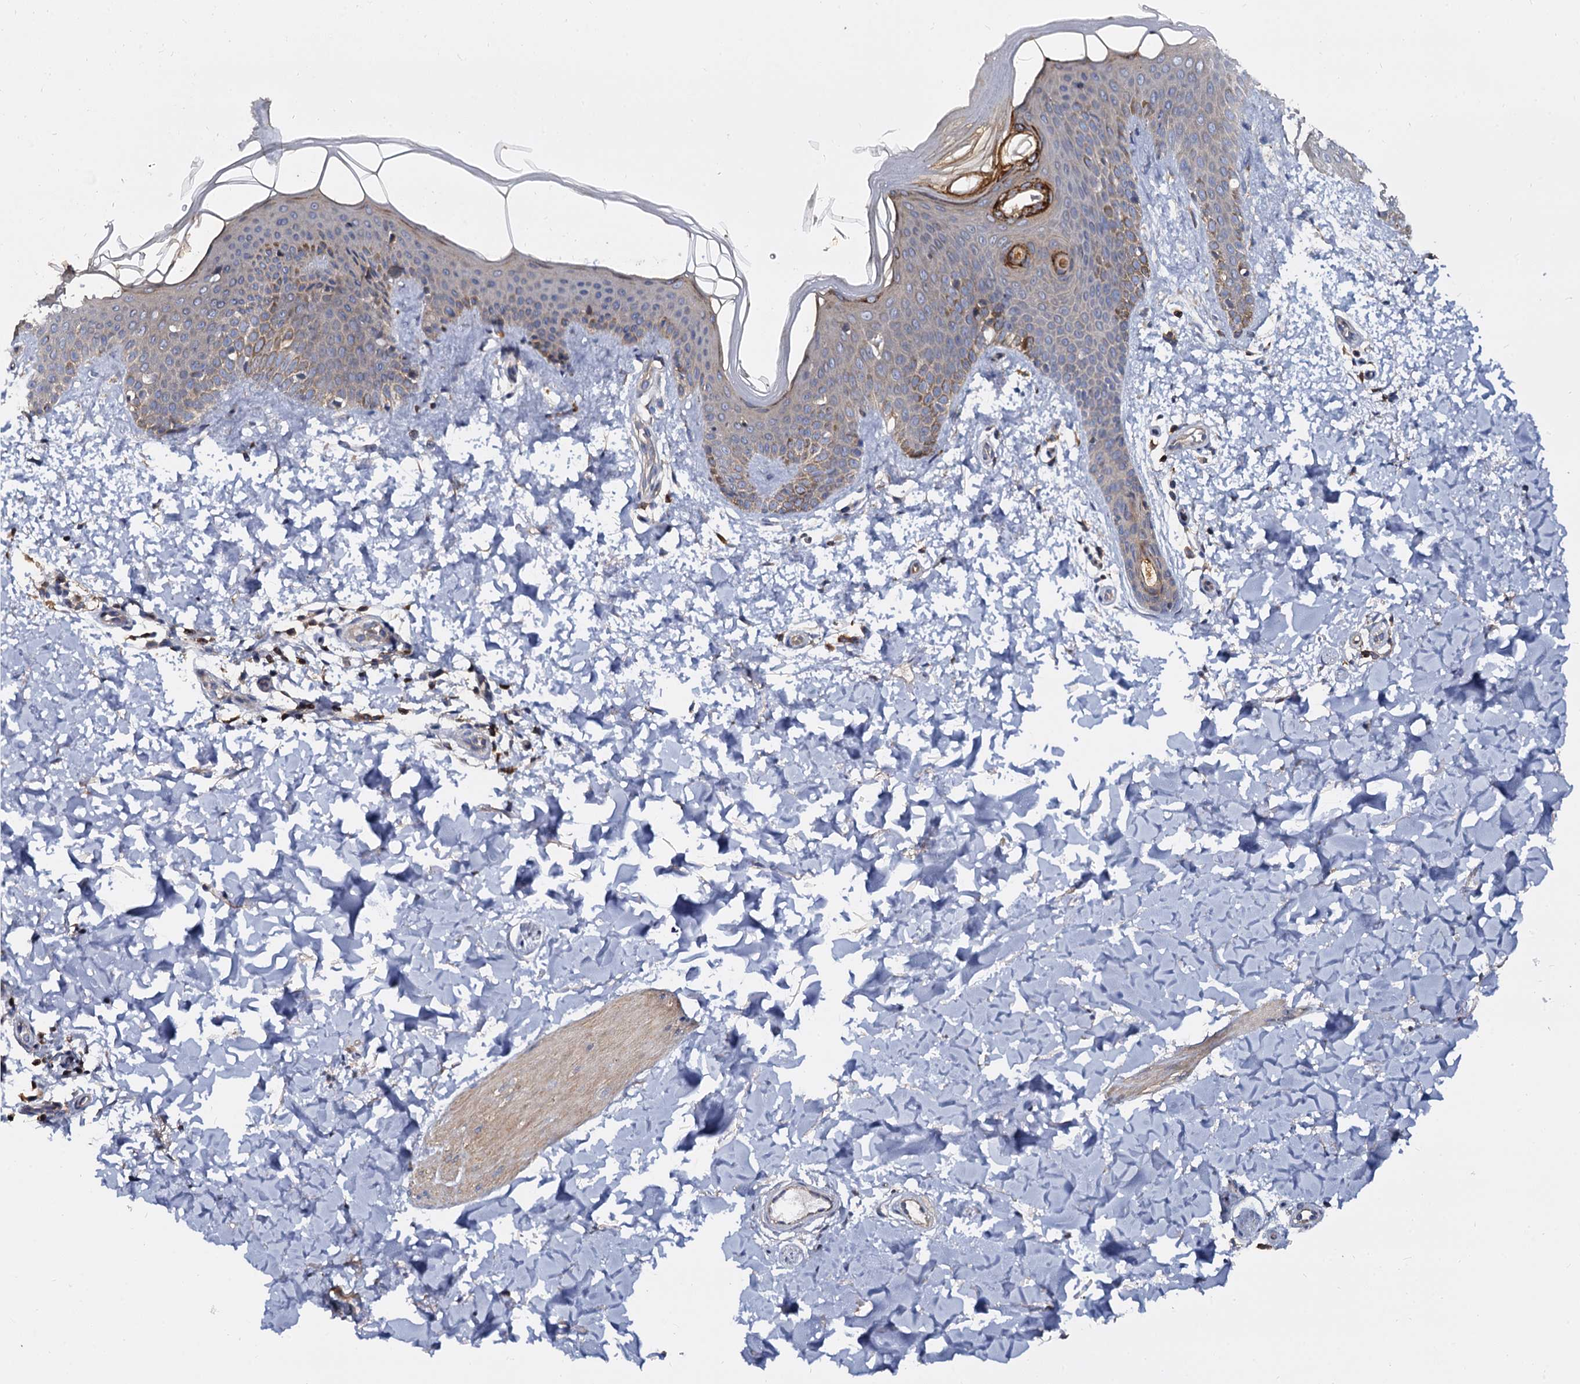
{"staining": {"intensity": "strong", "quantity": ">75%", "location": "cytoplasmic/membranous"}, "tissue": "skin", "cell_type": "Fibroblasts", "image_type": "normal", "snomed": [{"axis": "morphology", "description": "Normal tissue, NOS"}, {"axis": "topography", "description": "Skin"}], "caption": "An image of human skin stained for a protein shows strong cytoplasmic/membranous brown staining in fibroblasts. (Brightfield microscopy of DAB IHC at high magnification).", "gene": "ANKRD13A", "patient": {"sex": "male", "age": 36}}